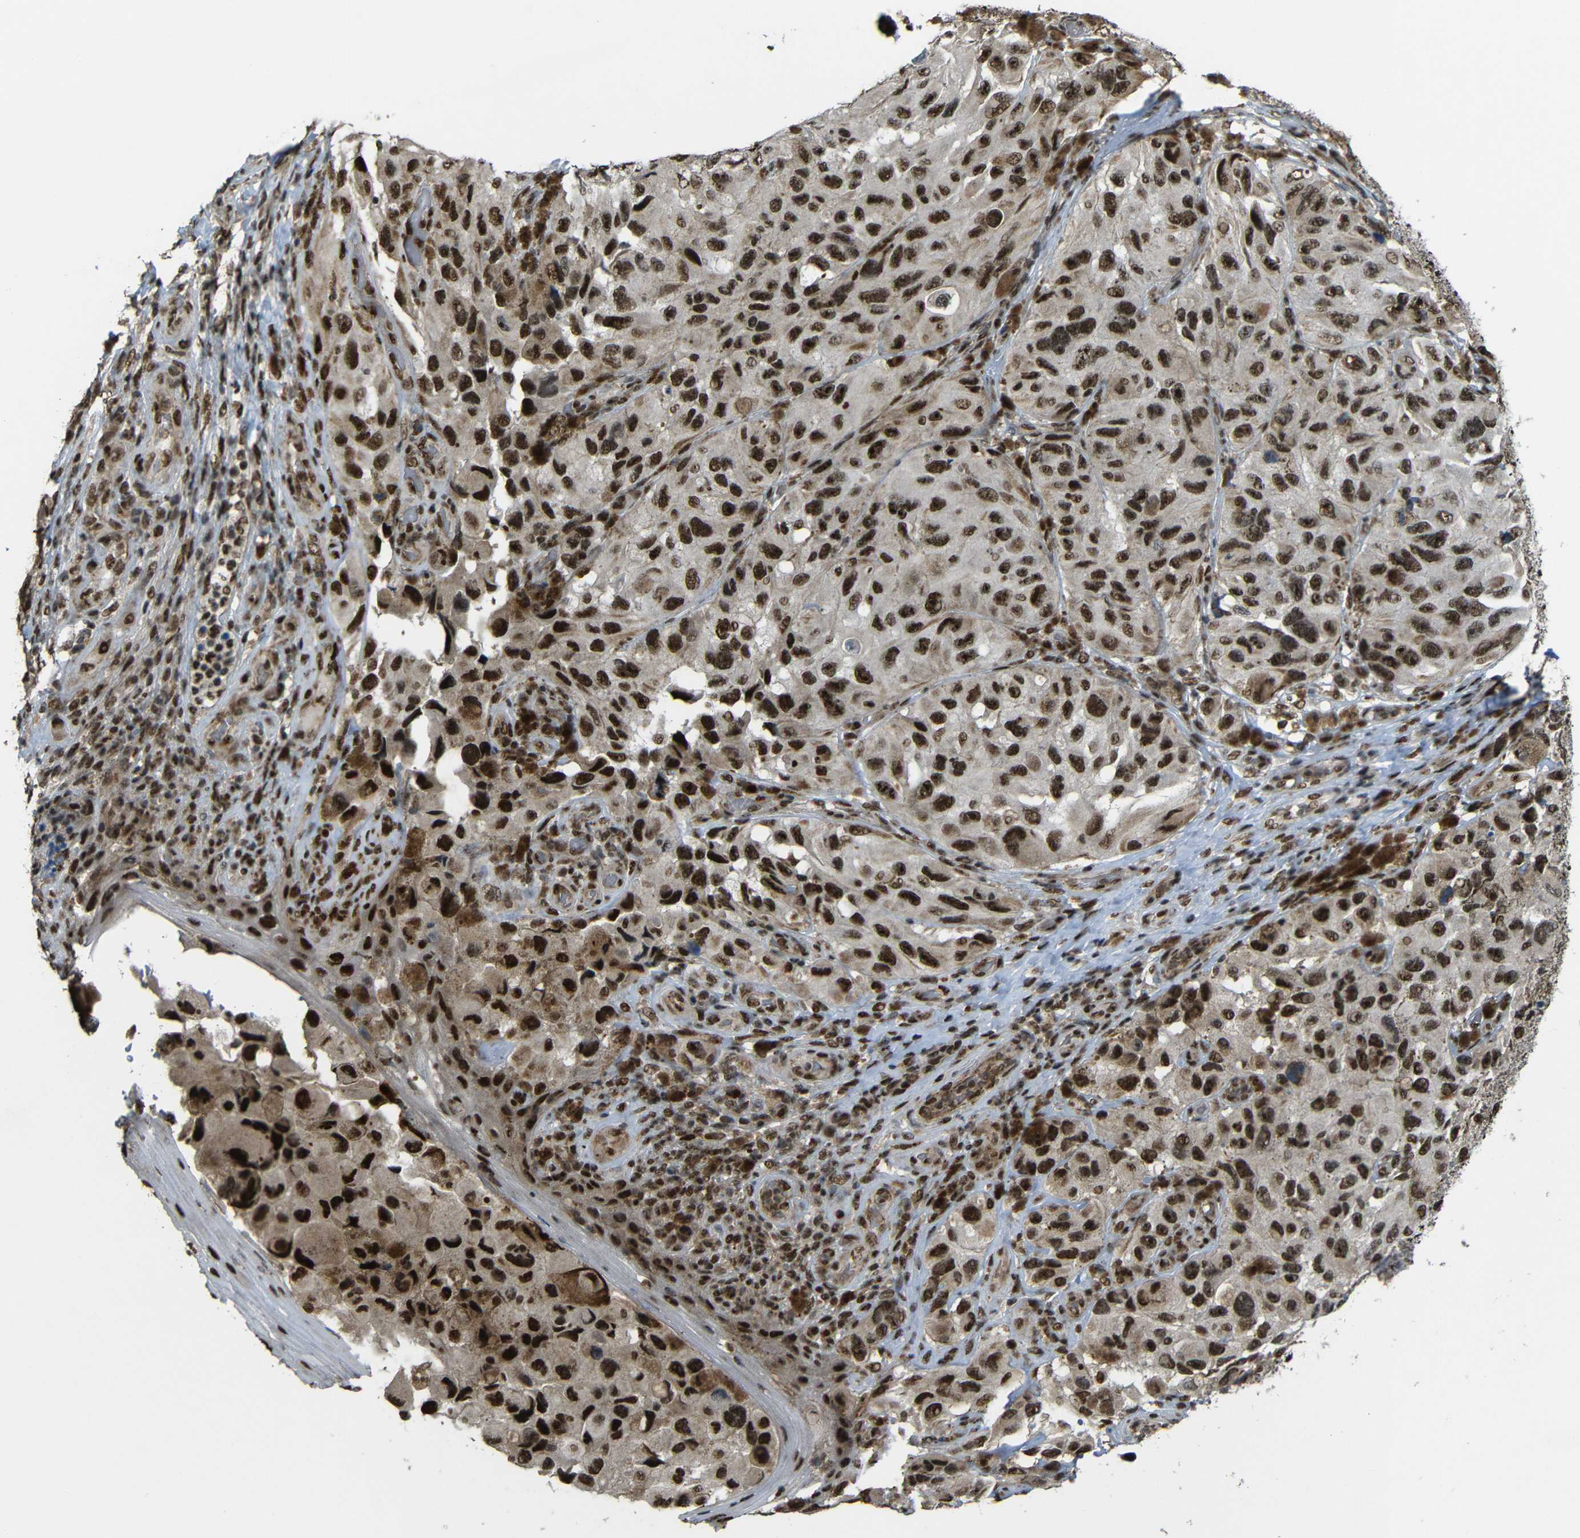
{"staining": {"intensity": "strong", "quantity": ">75%", "location": "cytoplasmic/membranous,nuclear"}, "tissue": "melanoma", "cell_type": "Tumor cells", "image_type": "cancer", "snomed": [{"axis": "morphology", "description": "Malignant melanoma, NOS"}, {"axis": "topography", "description": "Skin"}], "caption": "Immunohistochemical staining of human melanoma displays high levels of strong cytoplasmic/membranous and nuclear expression in about >75% of tumor cells. The staining was performed using DAB (3,3'-diaminobenzidine) to visualize the protein expression in brown, while the nuclei were stained in blue with hematoxylin (Magnification: 20x).", "gene": "TCF7L2", "patient": {"sex": "female", "age": 73}}